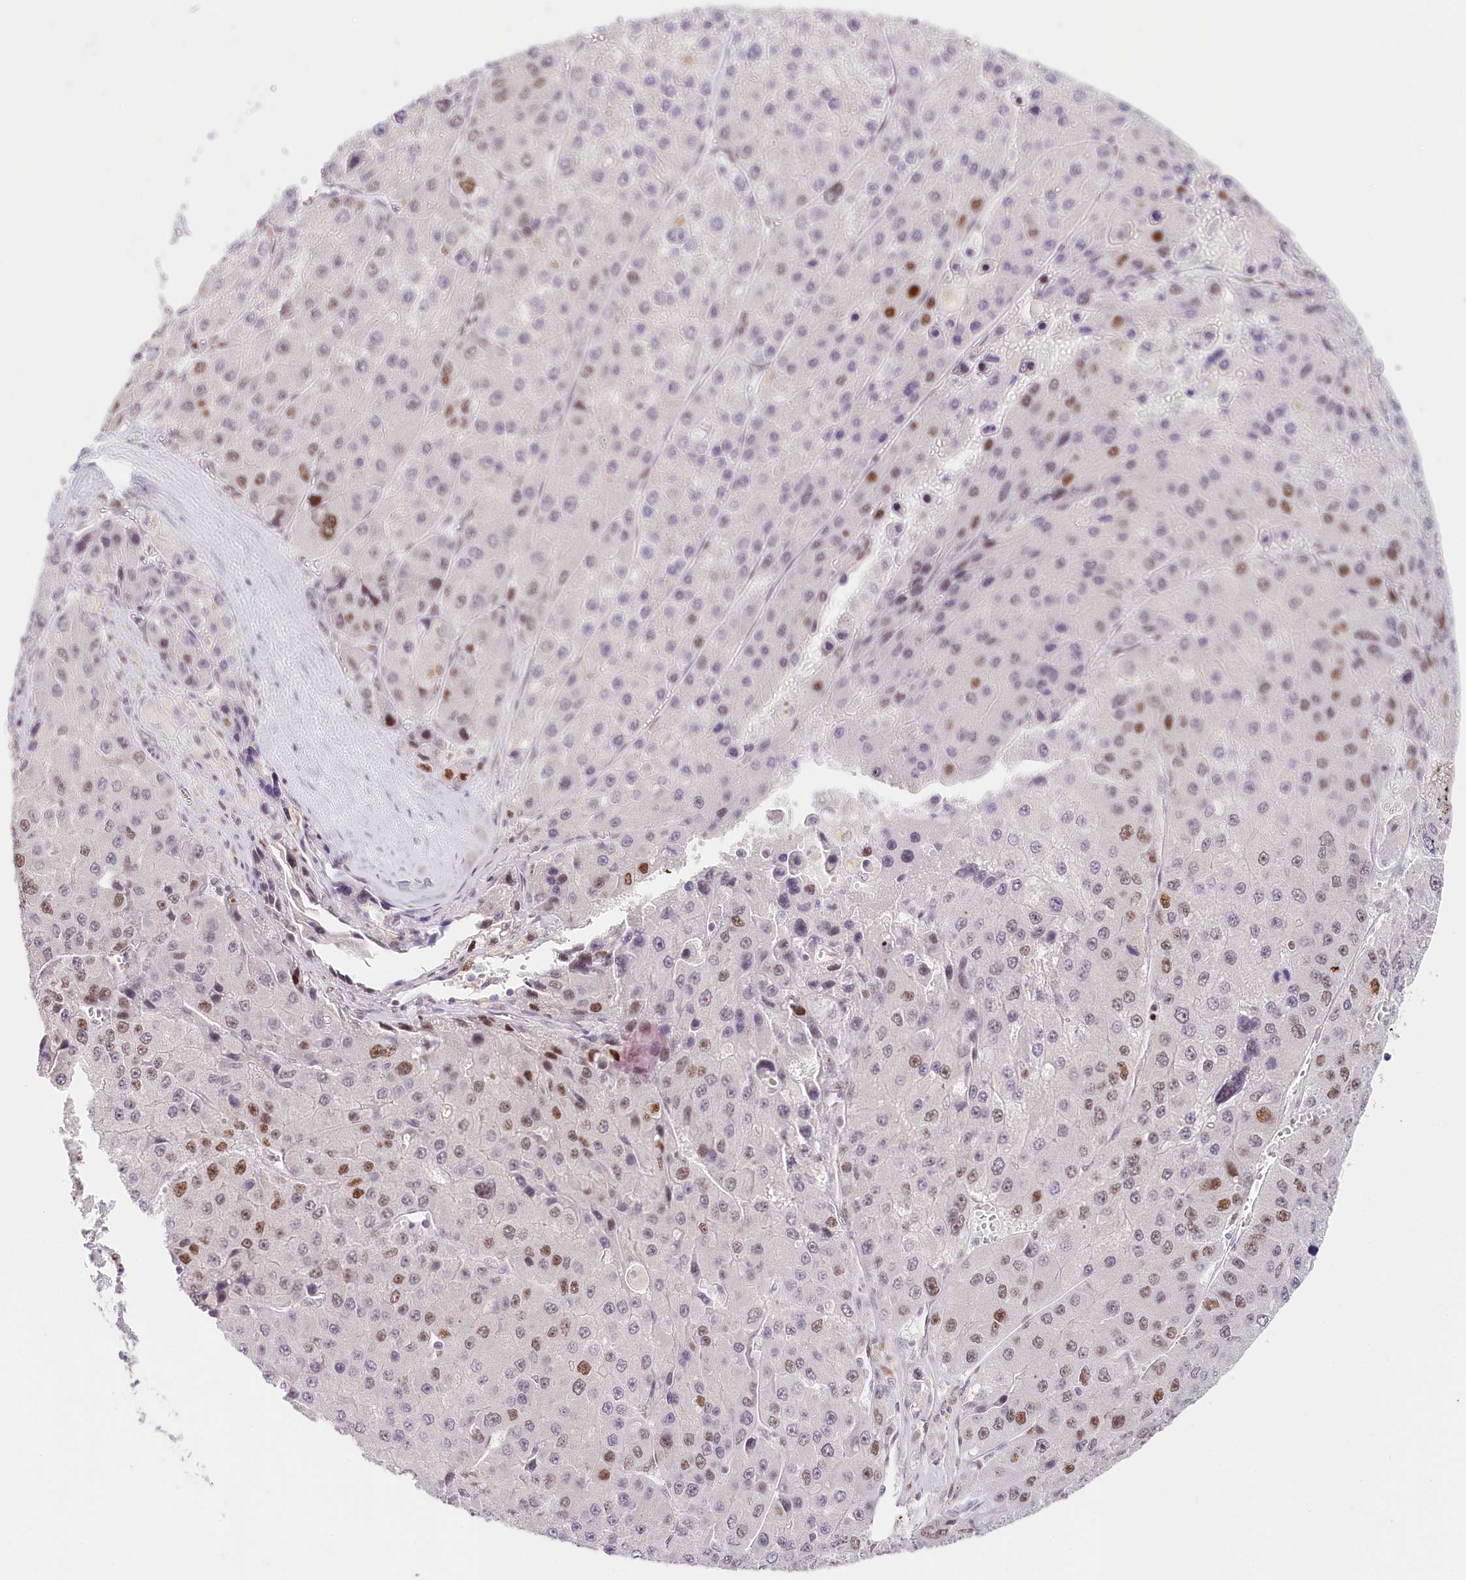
{"staining": {"intensity": "moderate", "quantity": "25%-75%", "location": "nuclear"}, "tissue": "liver cancer", "cell_type": "Tumor cells", "image_type": "cancer", "snomed": [{"axis": "morphology", "description": "Carcinoma, Hepatocellular, NOS"}, {"axis": "topography", "description": "Liver"}], "caption": "Immunohistochemistry photomicrograph of neoplastic tissue: human liver cancer stained using IHC displays medium levels of moderate protein expression localized specifically in the nuclear of tumor cells, appearing as a nuclear brown color.", "gene": "TP53", "patient": {"sex": "female", "age": 73}}